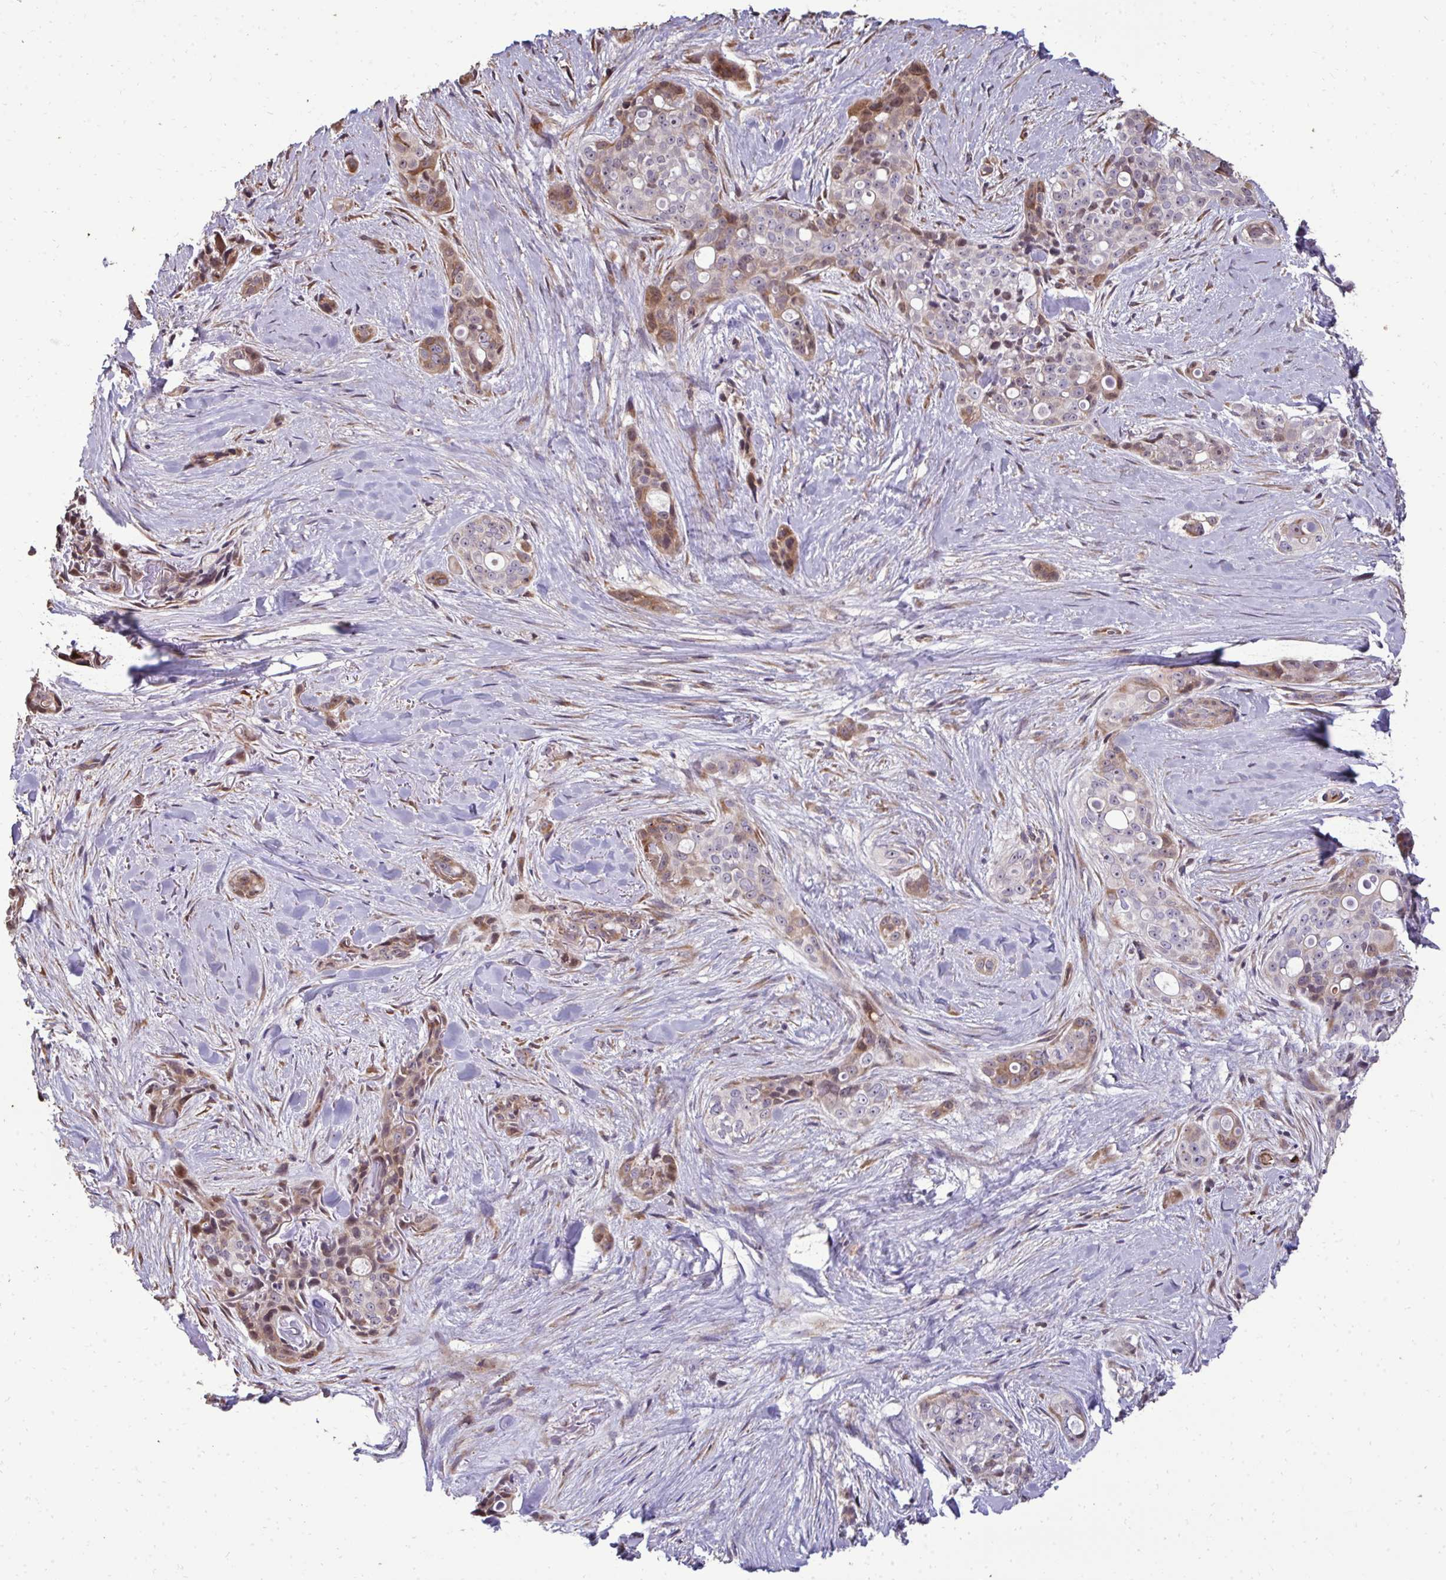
{"staining": {"intensity": "moderate", "quantity": "25%-75%", "location": "cytoplasmic/membranous"}, "tissue": "skin cancer", "cell_type": "Tumor cells", "image_type": "cancer", "snomed": [{"axis": "morphology", "description": "Basal cell carcinoma"}, {"axis": "topography", "description": "Skin"}], "caption": "Tumor cells demonstrate medium levels of moderate cytoplasmic/membranous expression in about 25%-75% of cells in human skin cancer.", "gene": "FIBCD1", "patient": {"sex": "female", "age": 79}}